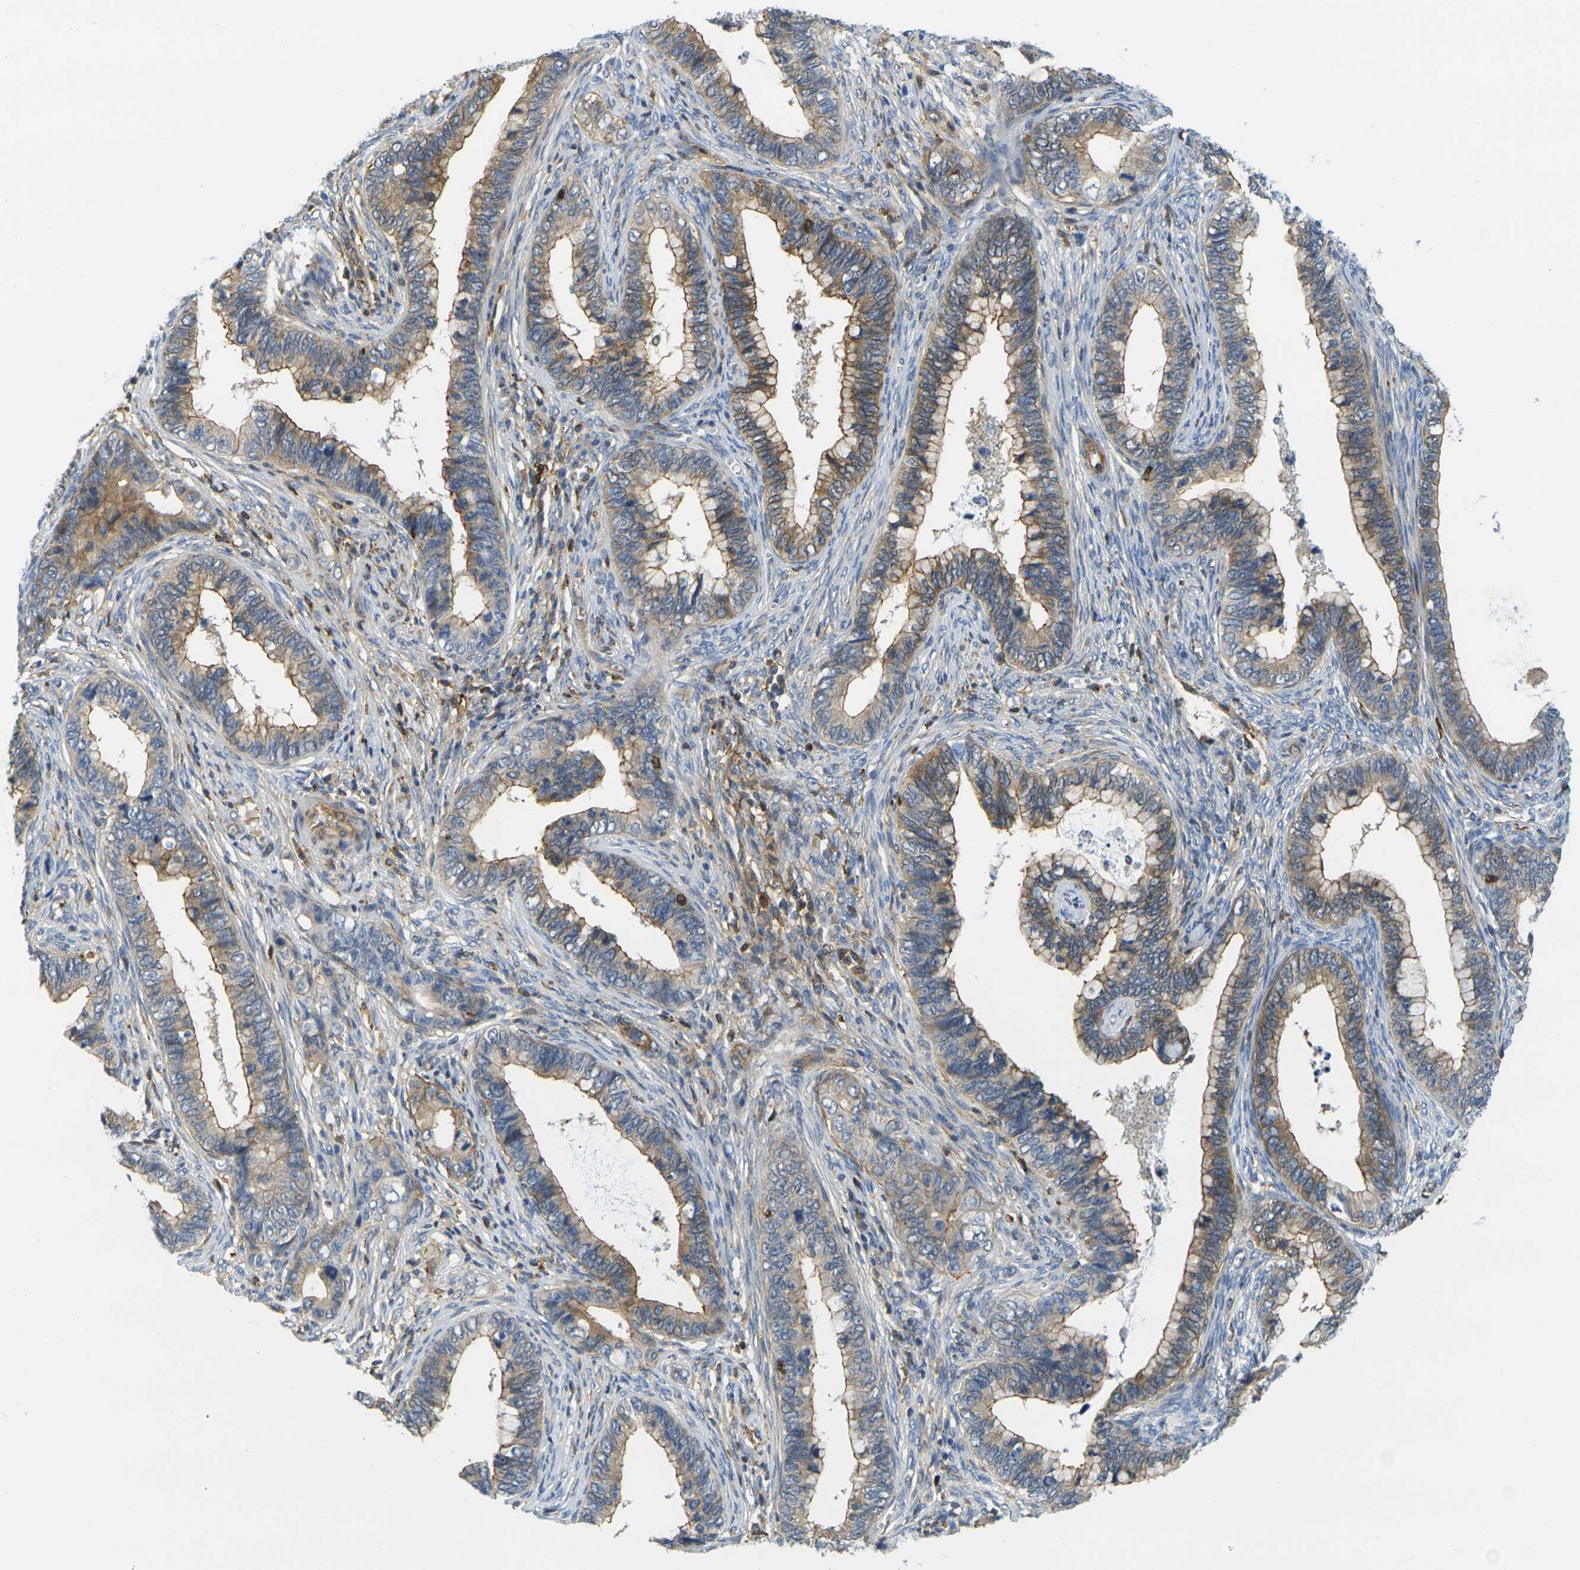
{"staining": {"intensity": "moderate", "quantity": ">75%", "location": "cytoplasmic/membranous"}, "tissue": "cervical cancer", "cell_type": "Tumor cells", "image_type": "cancer", "snomed": [{"axis": "morphology", "description": "Adenocarcinoma, NOS"}, {"axis": "topography", "description": "Cervix"}], "caption": "Immunohistochemistry staining of cervical cancer (adenocarcinoma), which displays medium levels of moderate cytoplasmic/membranous expression in about >75% of tumor cells indicating moderate cytoplasmic/membranous protein positivity. The staining was performed using DAB (brown) for protein detection and nuclei were counterstained in hematoxylin (blue).", "gene": "LASP1", "patient": {"sex": "female", "age": 44}}